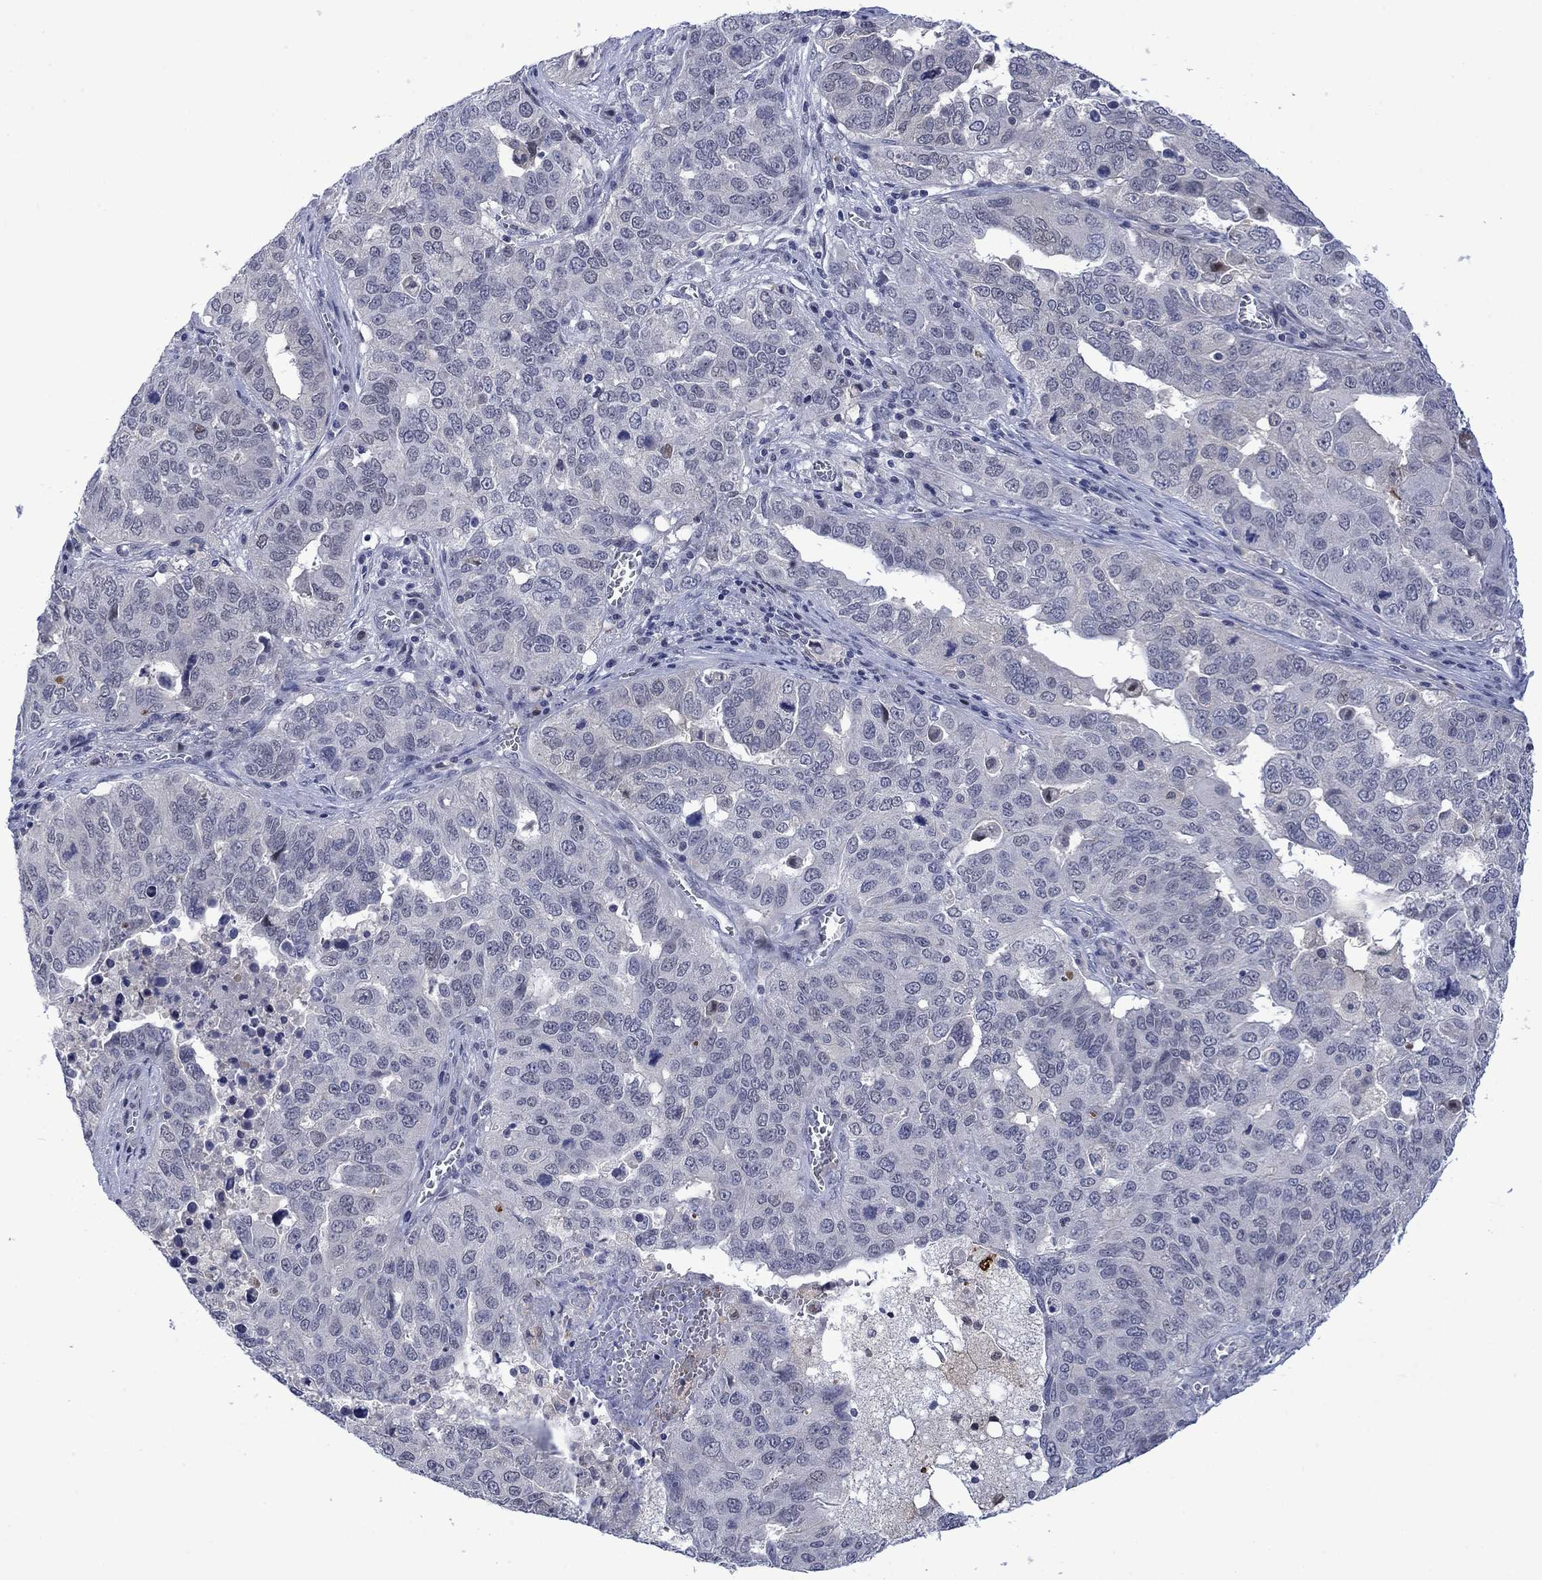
{"staining": {"intensity": "negative", "quantity": "none", "location": "none"}, "tissue": "ovarian cancer", "cell_type": "Tumor cells", "image_type": "cancer", "snomed": [{"axis": "morphology", "description": "Carcinoma, endometroid"}, {"axis": "topography", "description": "Soft tissue"}, {"axis": "topography", "description": "Ovary"}], "caption": "Photomicrograph shows no significant protein staining in tumor cells of ovarian cancer.", "gene": "AGL", "patient": {"sex": "female", "age": 52}}